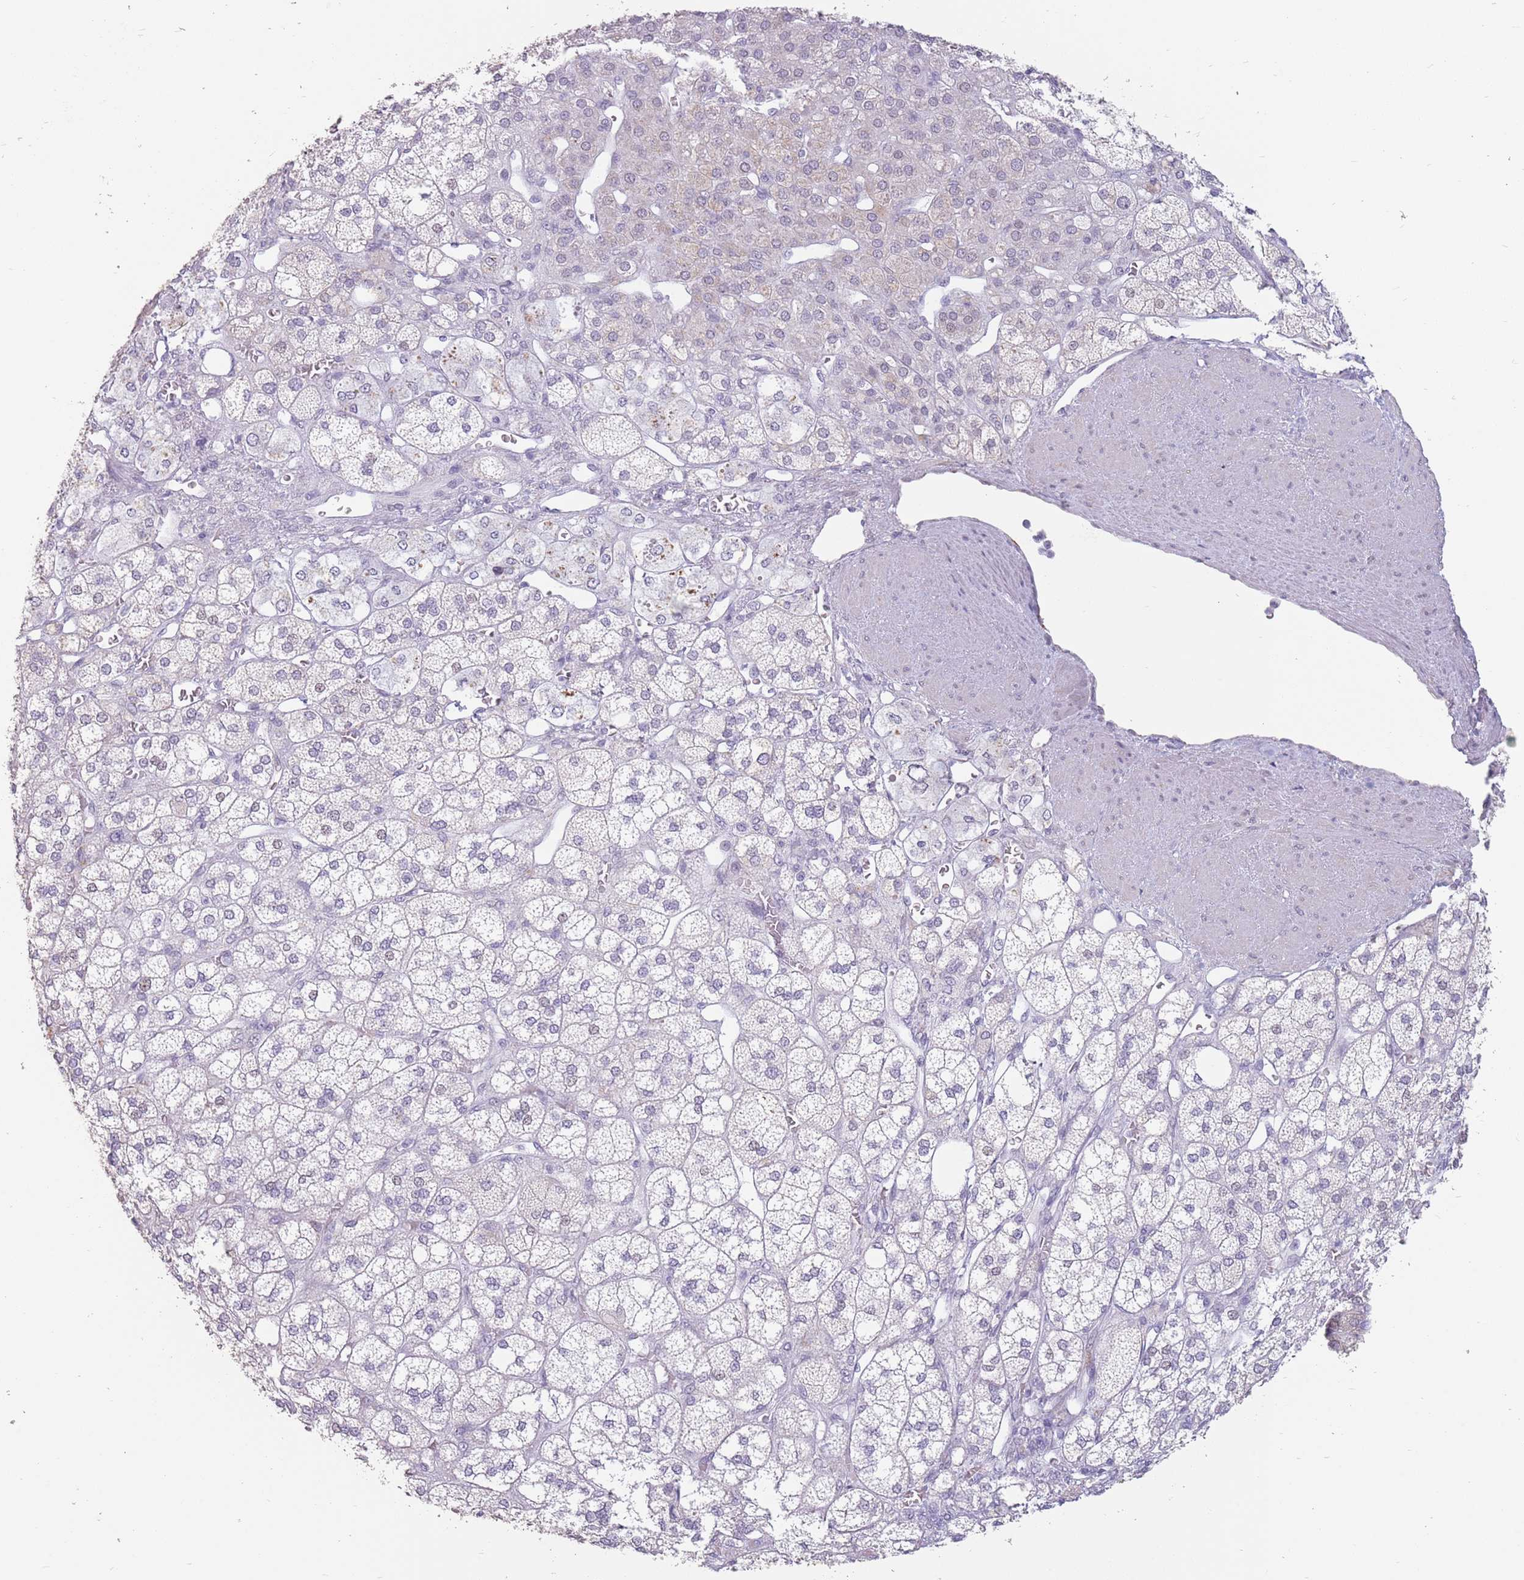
{"staining": {"intensity": "negative", "quantity": "none", "location": "none"}, "tissue": "adrenal gland", "cell_type": "Glandular cells", "image_type": "normal", "snomed": [{"axis": "morphology", "description": "Normal tissue, NOS"}, {"axis": "topography", "description": "Adrenal gland"}], "caption": "This is a histopathology image of immunohistochemistry staining of unremarkable adrenal gland, which shows no positivity in glandular cells.", "gene": "ZNF574", "patient": {"sex": "male", "age": 61}}